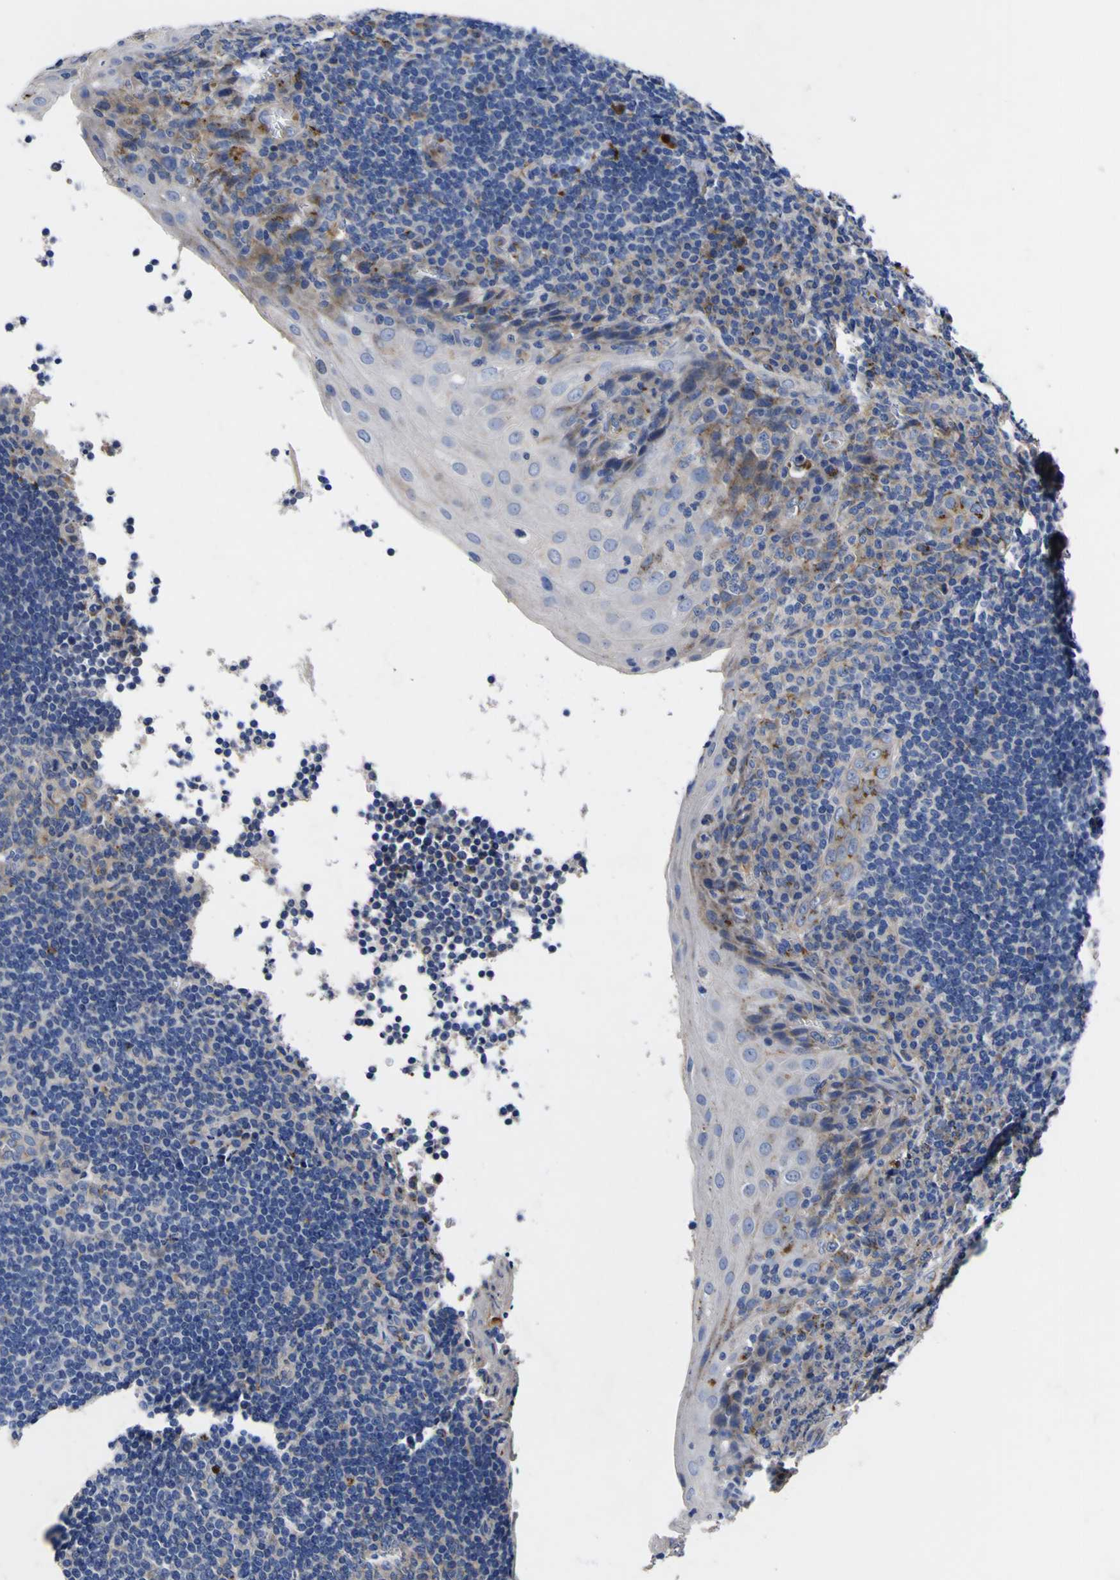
{"staining": {"intensity": "weak", "quantity": "<25%", "location": "cytoplasmic/membranous"}, "tissue": "tonsil", "cell_type": "Germinal center cells", "image_type": "normal", "snomed": [{"axis": "morphology", "description": "Normal tissue, NOS"}, {"axis": "topography", "description": "Tonsil"}], "caption": "This is an IHC histopathology image of benign human tonsil. There is no staining in germinal center cells.", "gene": "COA1", "patient": {"sex": "male", "age": 37}}